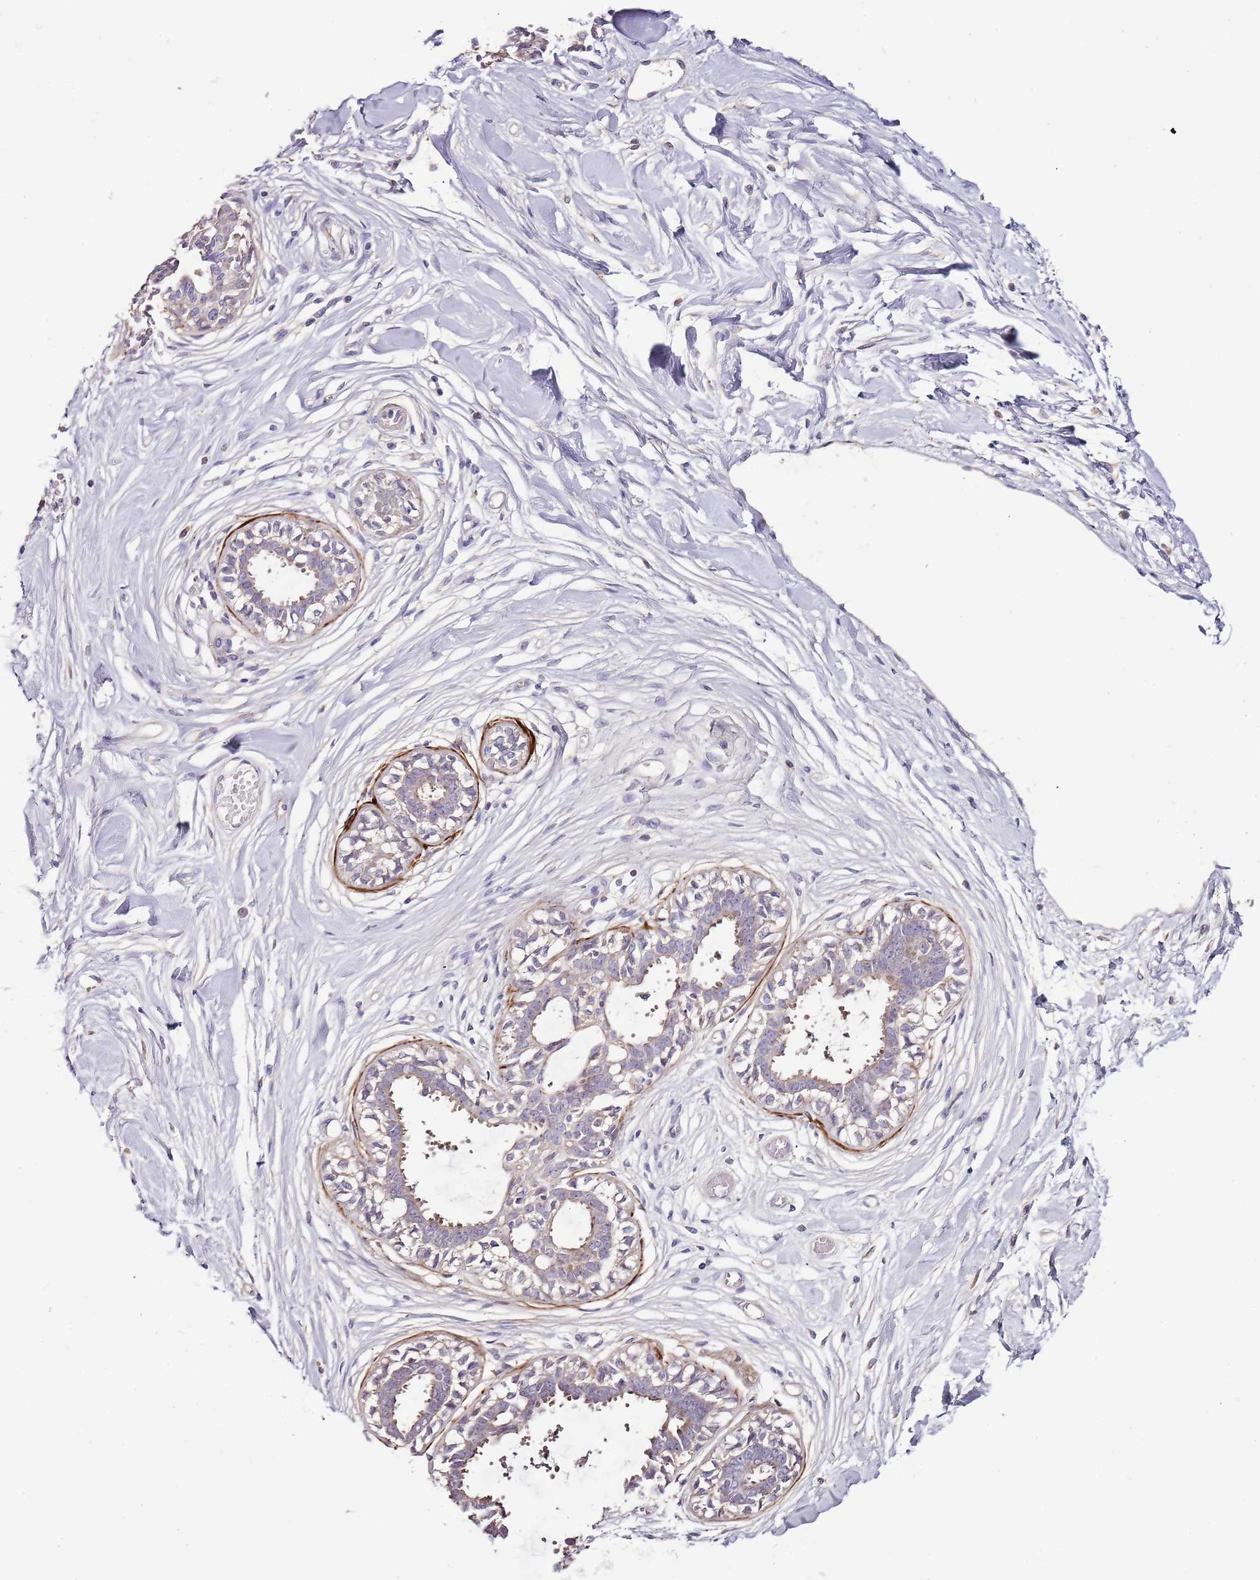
{"staining": {"intensity": "negative", "quantity": "none", "location": "none"}, "tissue": "breast", "cell_type": "Adipocytes", "image_type": "normal", "snomed": [{"axis": "morphology", "description": "Normal tissue, NOS"}, {"axis": "topography", "description": "Breast"}], "caption": "DAB immunohistochemical staining of benign breast displays no significant staining in adipocytes. (Immunohistochemistry, brightfield microscopy, high magnification).", "gene": "NKX2", "patient": {"sex": "female", "age": 45}}